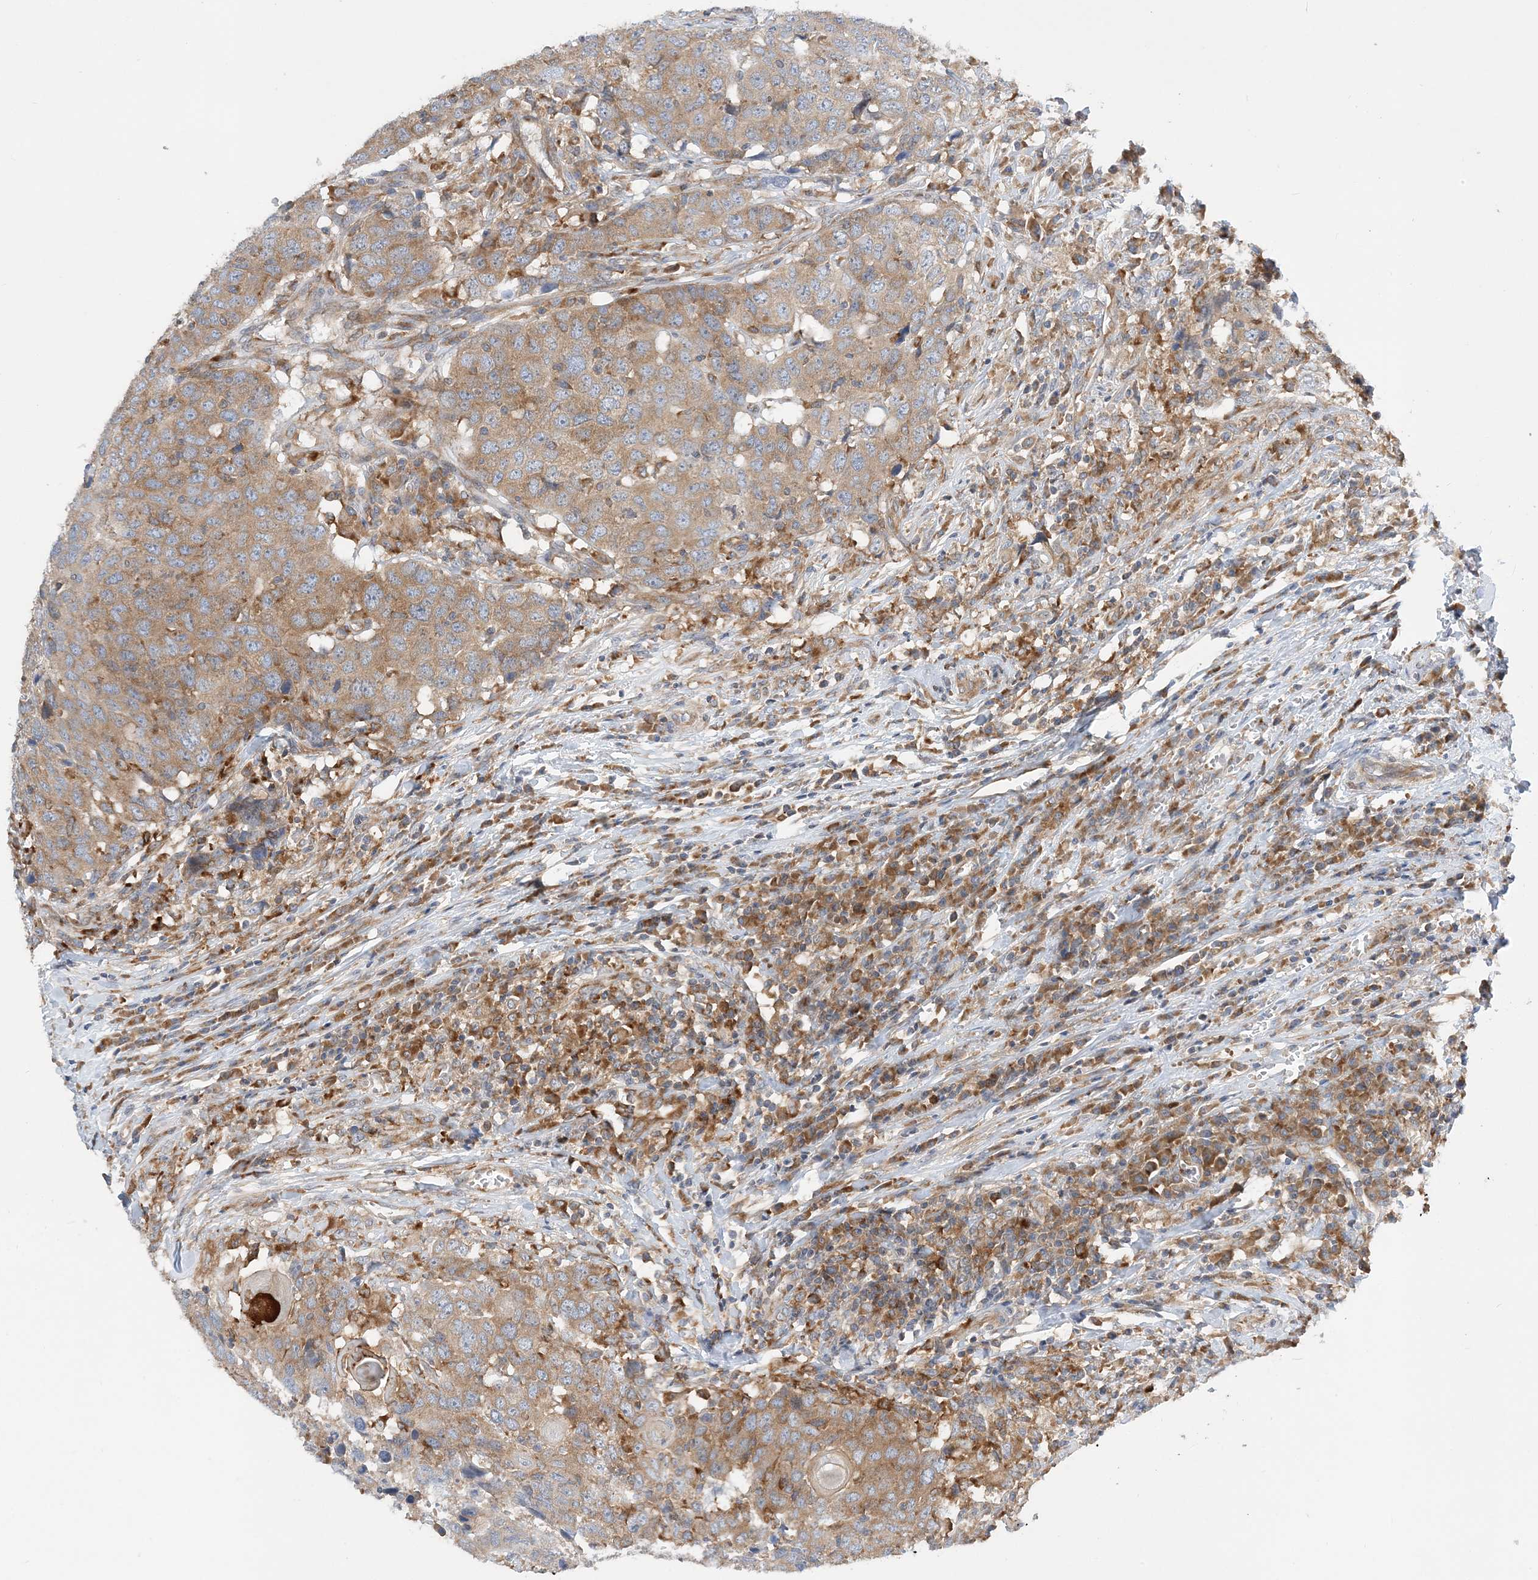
{"staining": {"intensity": "moderate", "quantity": ">75%", "location": "cytoplasmic/membranous"}, "tissue": "head and neck cancer", "cell_type": "Tumor cells", "image_type": "cancer", "snomed": [{"axis": "morphology", "description": "Squamous cell carcinoma, NOS"}, {"axis": "topography", "description": "Head-Neck"}], "caption": "IHC histopathology image of neoplastic tissue: human squamous cell carcinoma (head and neck) stained using IHC shows medium levels of moderate protein expression localized specifically in the cytoplasmic/membranous of tumor cells, appearing as a cytoplasmic/membranous brown color.", "gene": "LARP4B", "patient": {"sex": "male", "age": 66}}